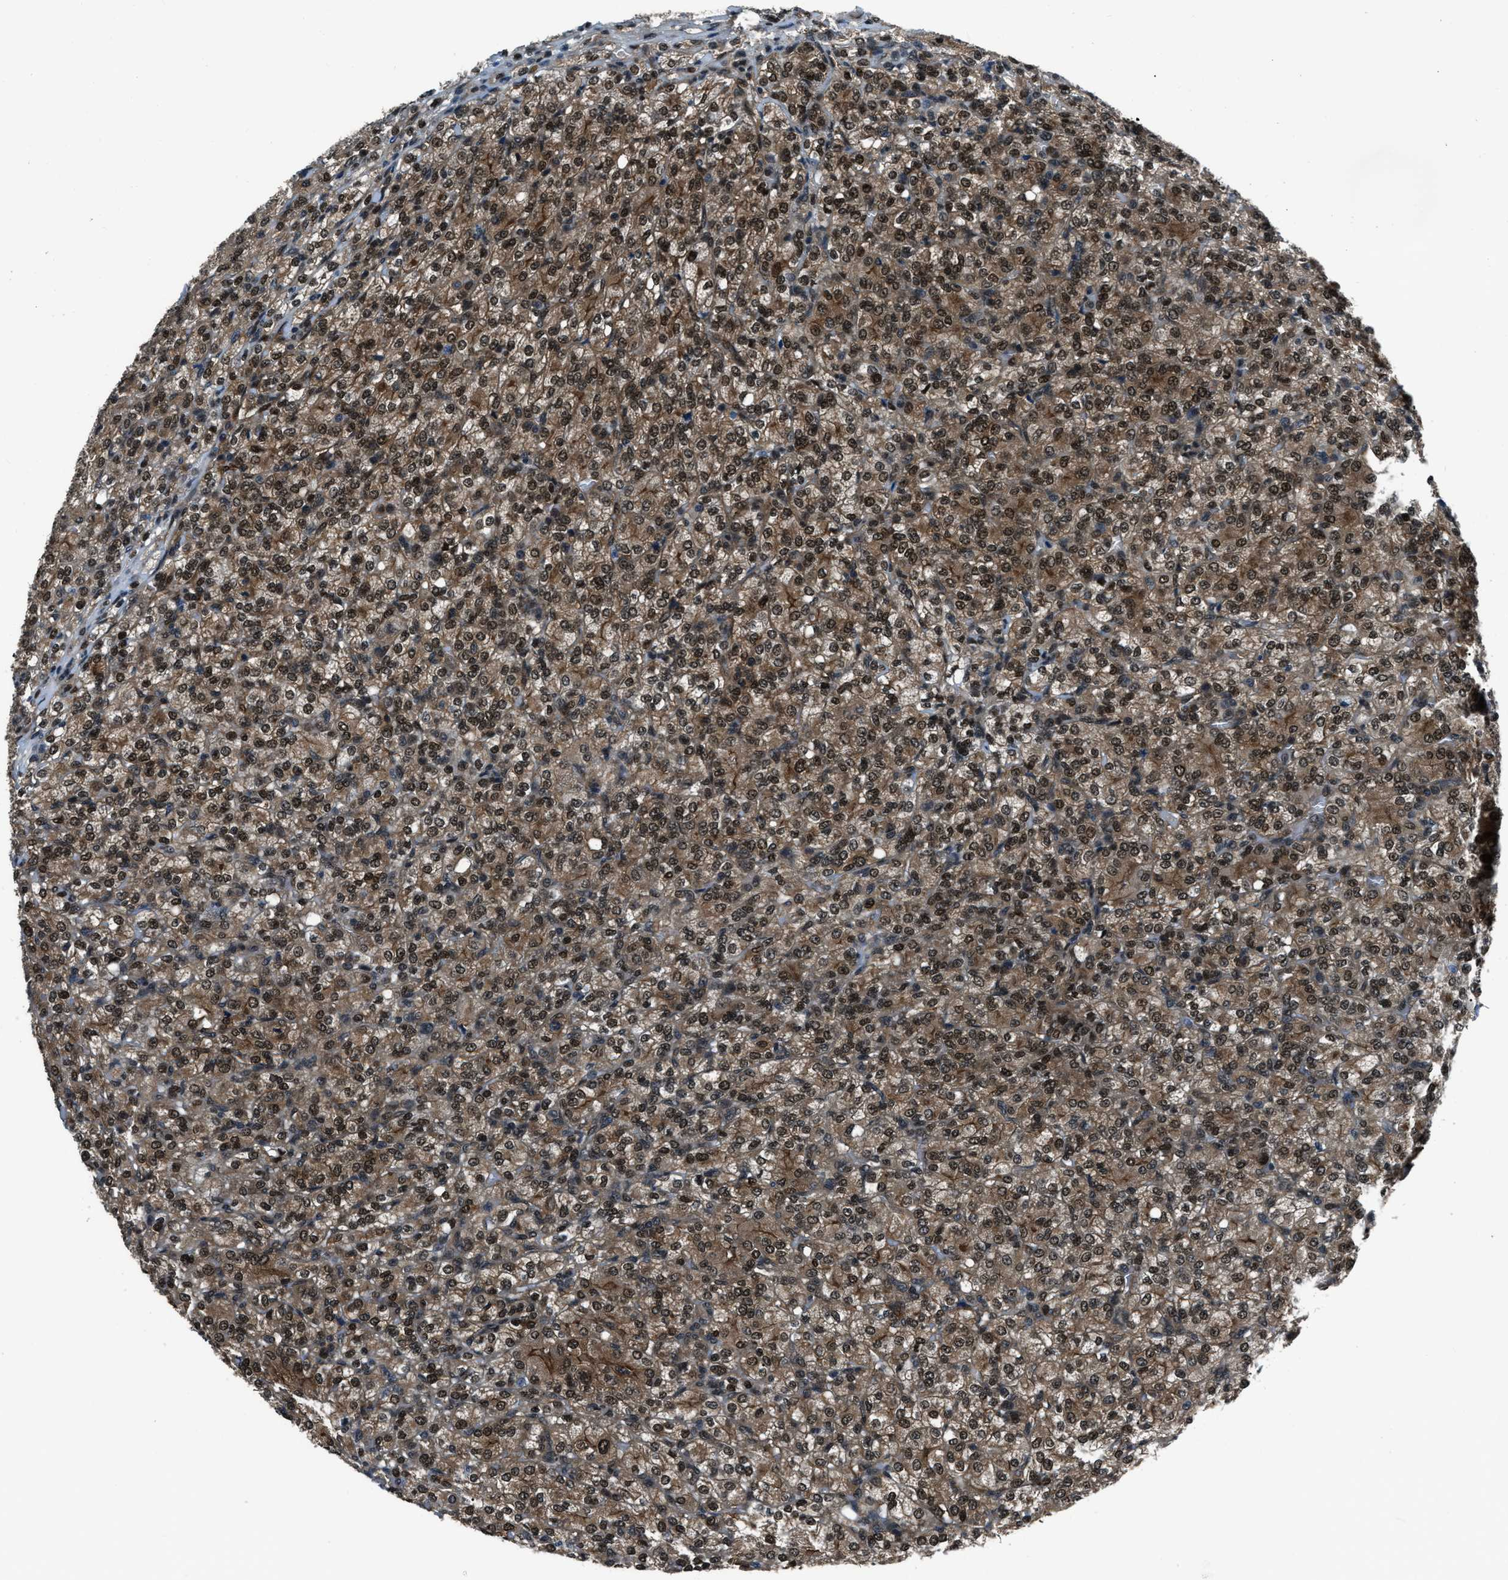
{"staining": {"intensity": "moderate", "quantity": ">75%", "location": "cytoplasmic/membranous,nuclear"}, "tissue": "renal cancer", "cell_type": "Tumor cells", "image_type": "cancer", "snomed": [{"axis": "morphology", "description": "Adenocarcinoma, NOS"}, {"axis": "topography", "description": "Kidney"}], "caption": "Approximately >75% of tumor cells in human renal adenocarcinoma reveal moderate cytoplasmic/membranous and nuclear protein positivity as visualized by brown immunohistochemical staining.", "gene": "NUDCD3", "patient": {"sex": "male", "age": 77}}